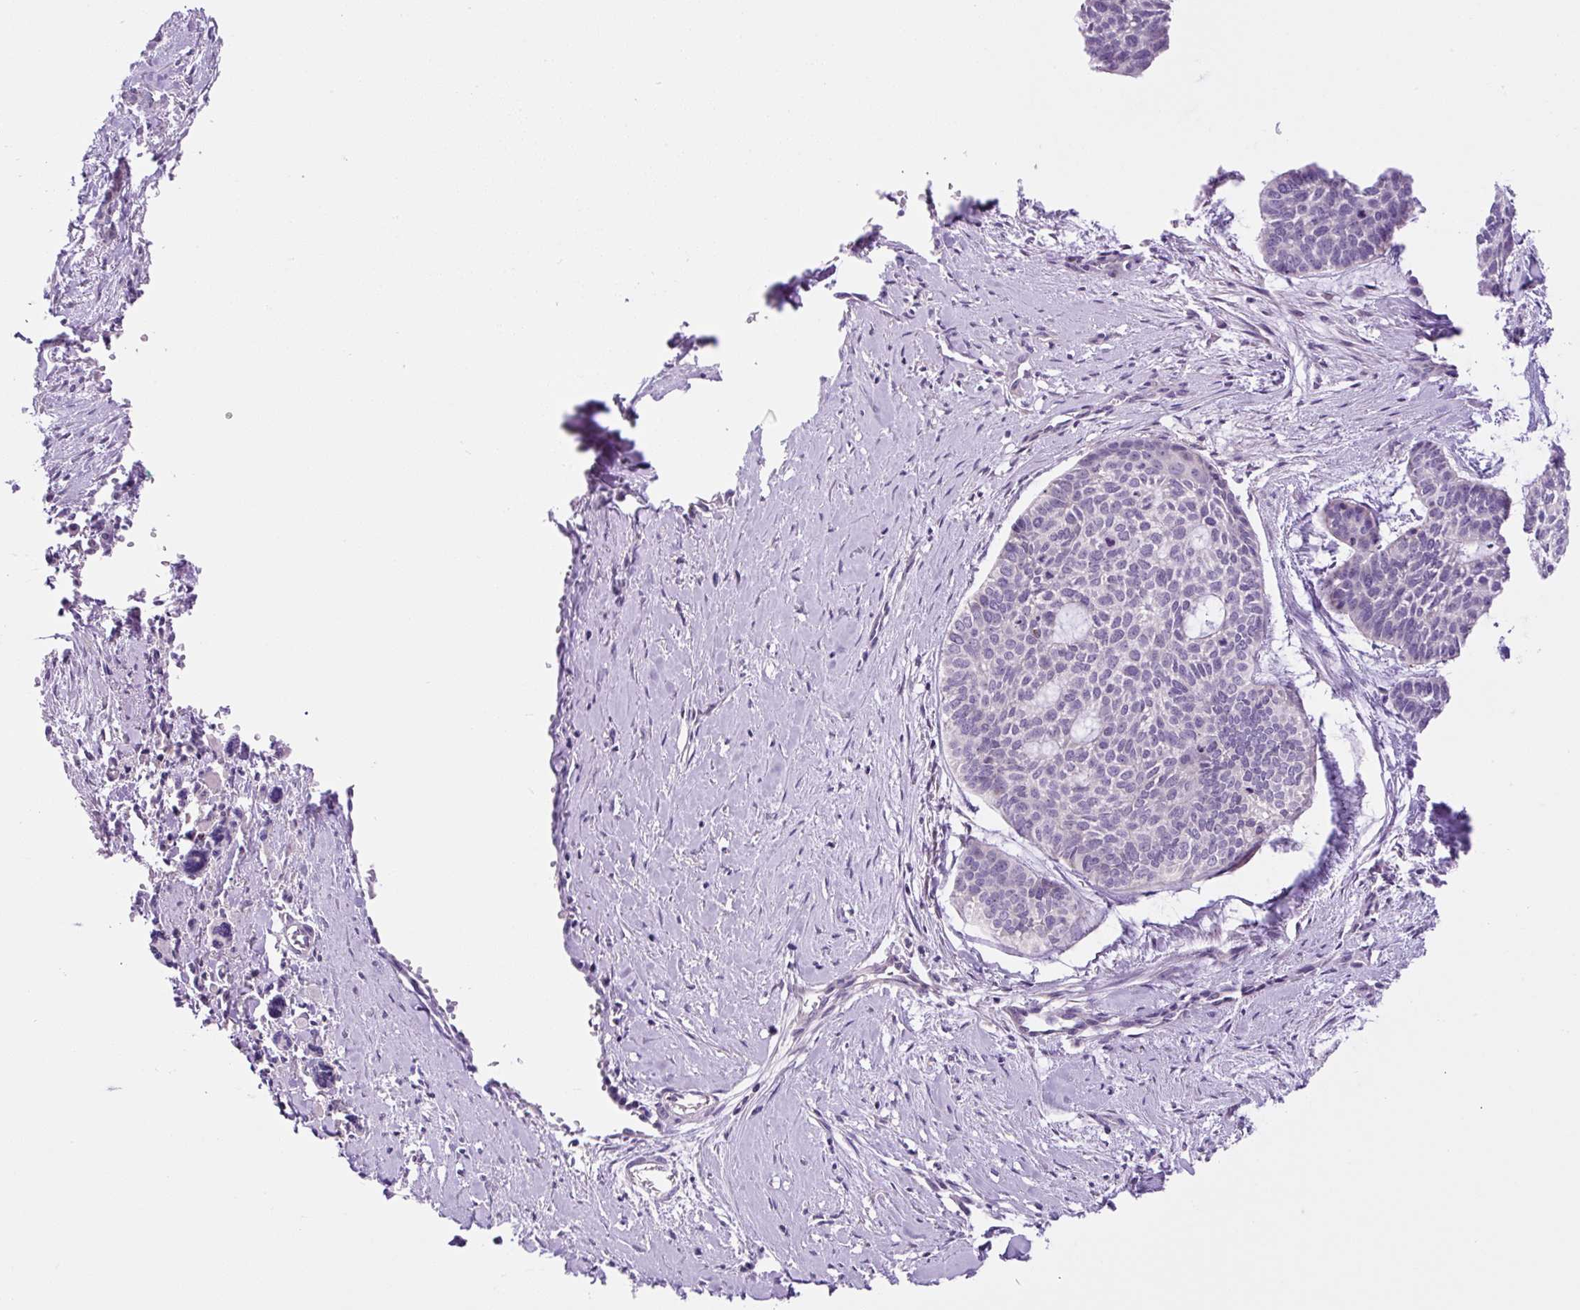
{"staining": {"intensity": "negative", "quantity": "none", "location": "none"}, "tissue": "skin cancer", "cell_type": "Tumor cells", "image_type": "cancer", "snomed": [{"axis": "morphology", "description": "Basal cell carcinoma"}, {"axis": "topography", "description": "Skin"}], "caption": "Immunohistochemistry (IHC) micrograph of neoplastic tissue: human skin cancer stained with DAB (3,3'-diaminobenzidine) demonstrates no significant protein staining in tumor cells.", "gene": "OGDHL", "patient": {"sex": "female", "age": 64}}